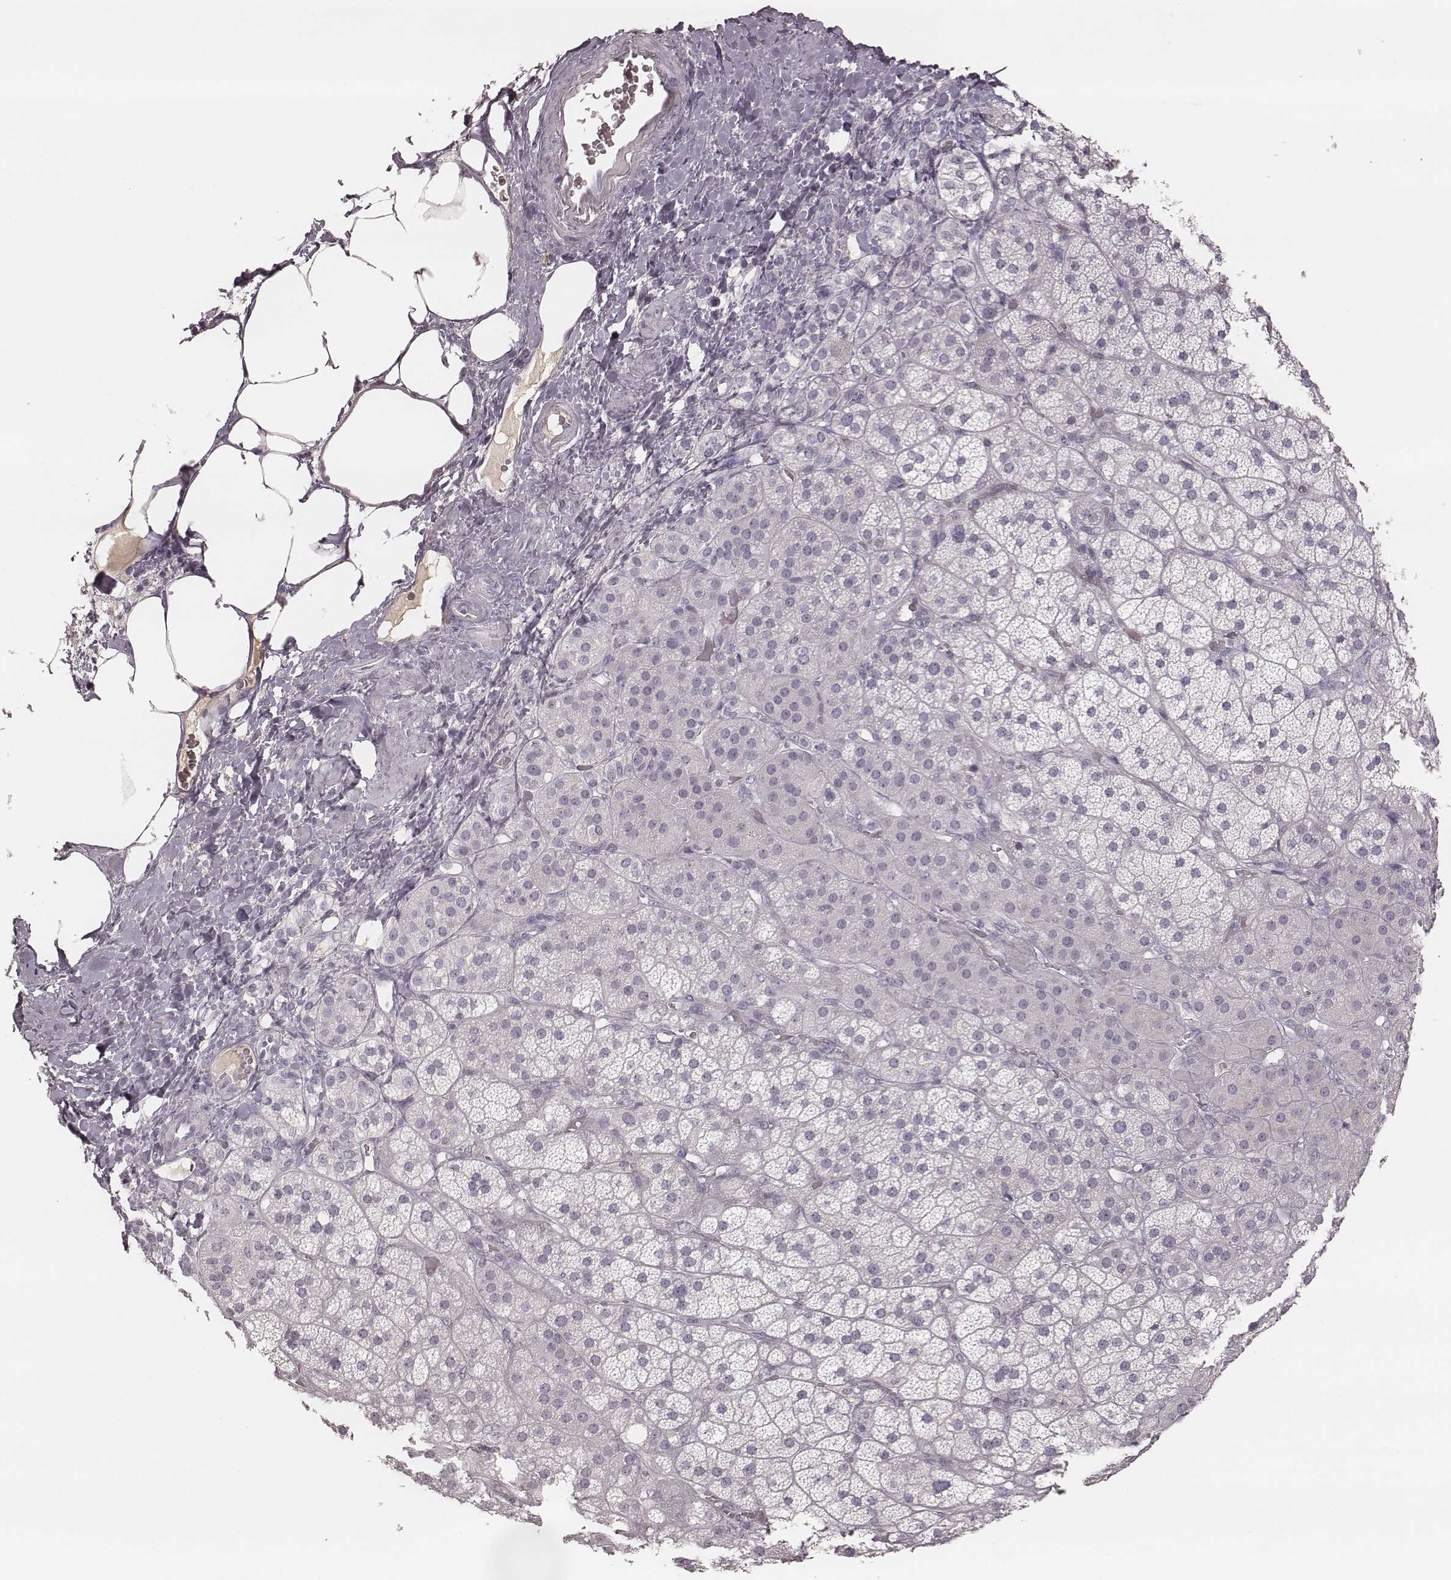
{"staining": {"intensity": "negative", "quantity": "none", "location": "none"}, "tissue": "adrenal gland", "cell_type": "Glandular cells", "image_type": "normal", "snomed": [{"axis": "morphology", "description": "Normal tissue, NOS"}, {"axis": "topography", "description": "Adrenal gland"}], "caption": "Human adrenal gland stained for a protein using immunohistochemistry reveals no expression in glandular cells.", "gene": "SMIM24", "patient": {"sex": "male", "age": 57}}